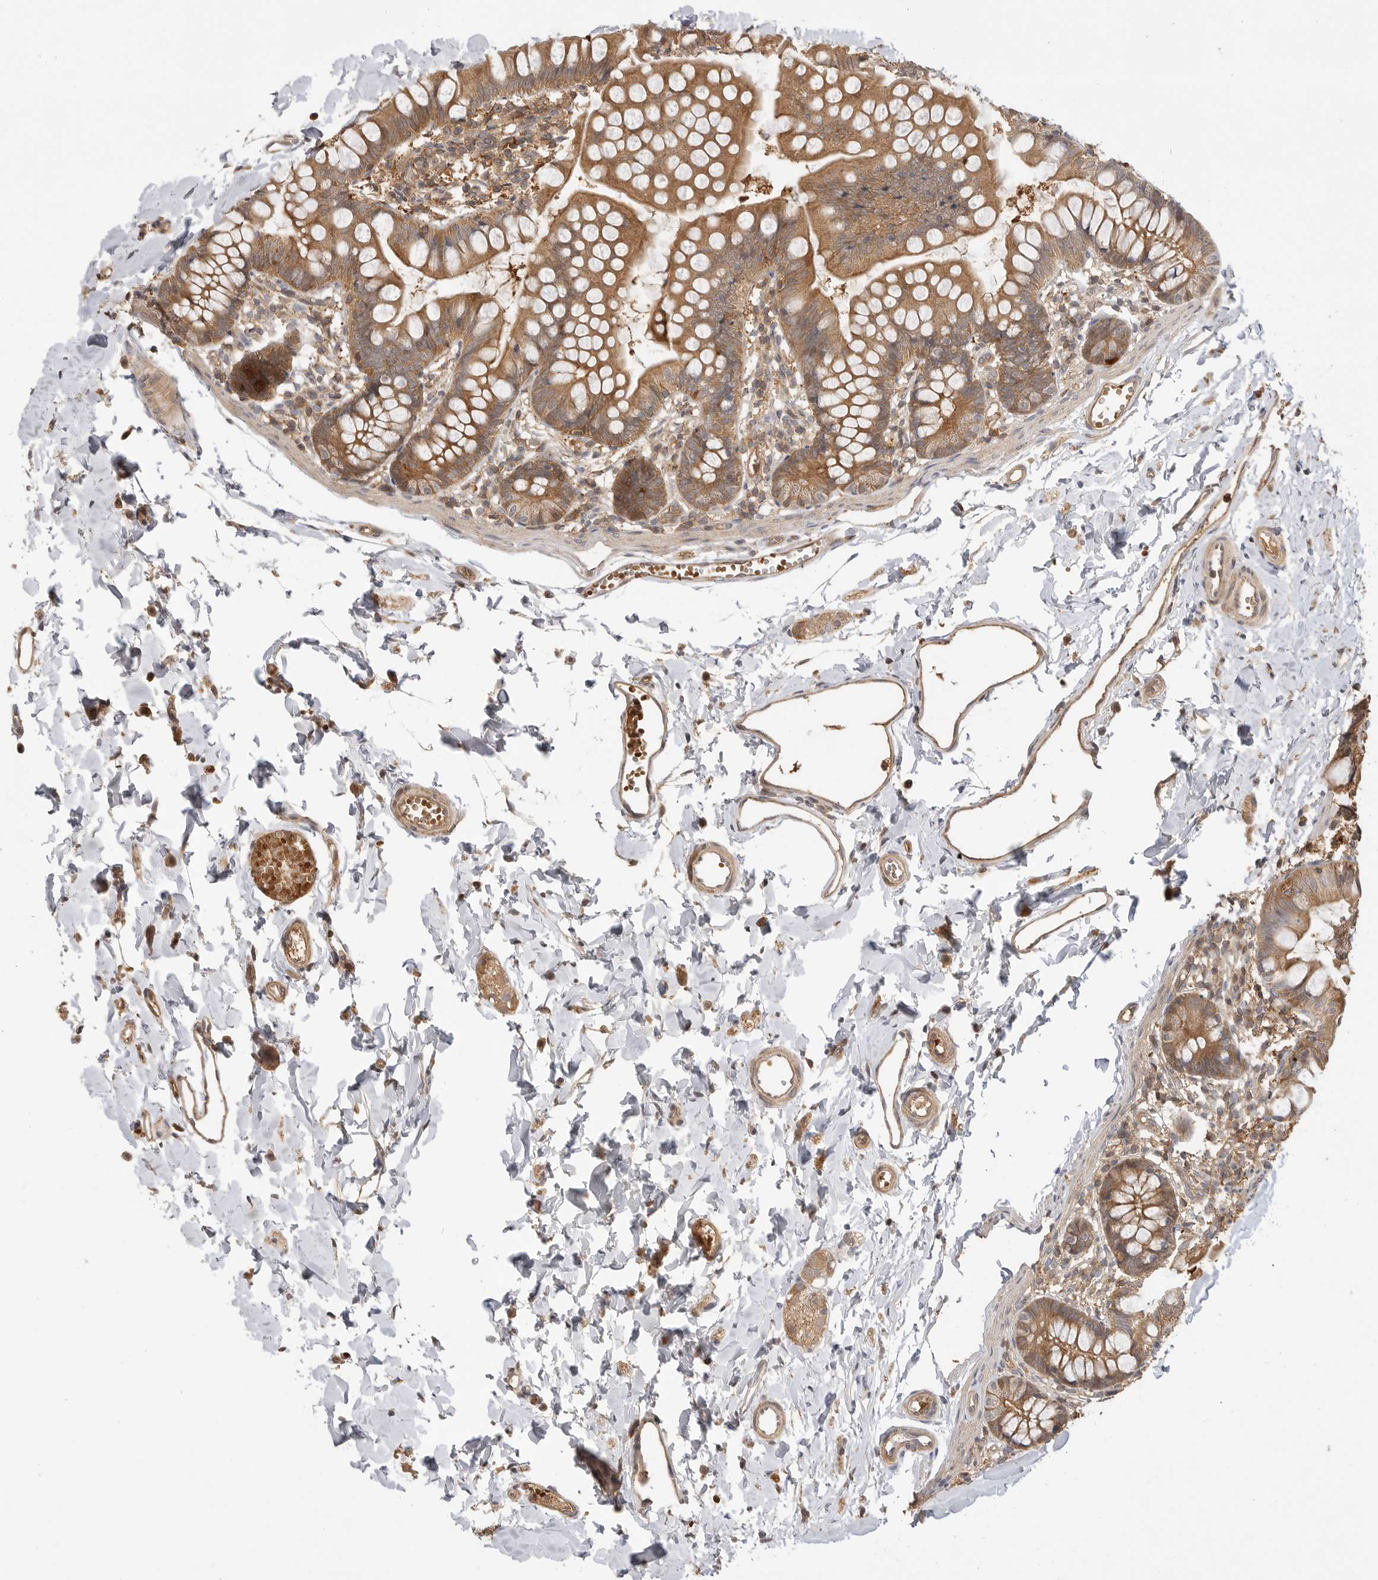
{"staining": {"intensity": "moderate", "quantity": ">75%", "location": "cytoplasmic/membranous"}, "tissue": "small intestine", "cell_type": "Glandular cells", "image_type": "normal", "snomed": [{"axis": "morphology", "description": "Normal tissue, NOS"}, {"axis": "topography", "description": "Small intestine"}], "caption": "Immunohistochemistry image of benign human small intestine stained for a protein (brown), which displays medium levels of moderate cytoplasmic/membranous expression in approximately >75% of glandular cells.", "gene": "CLDN12", "patient": {"sex": "male", "age": 7}}